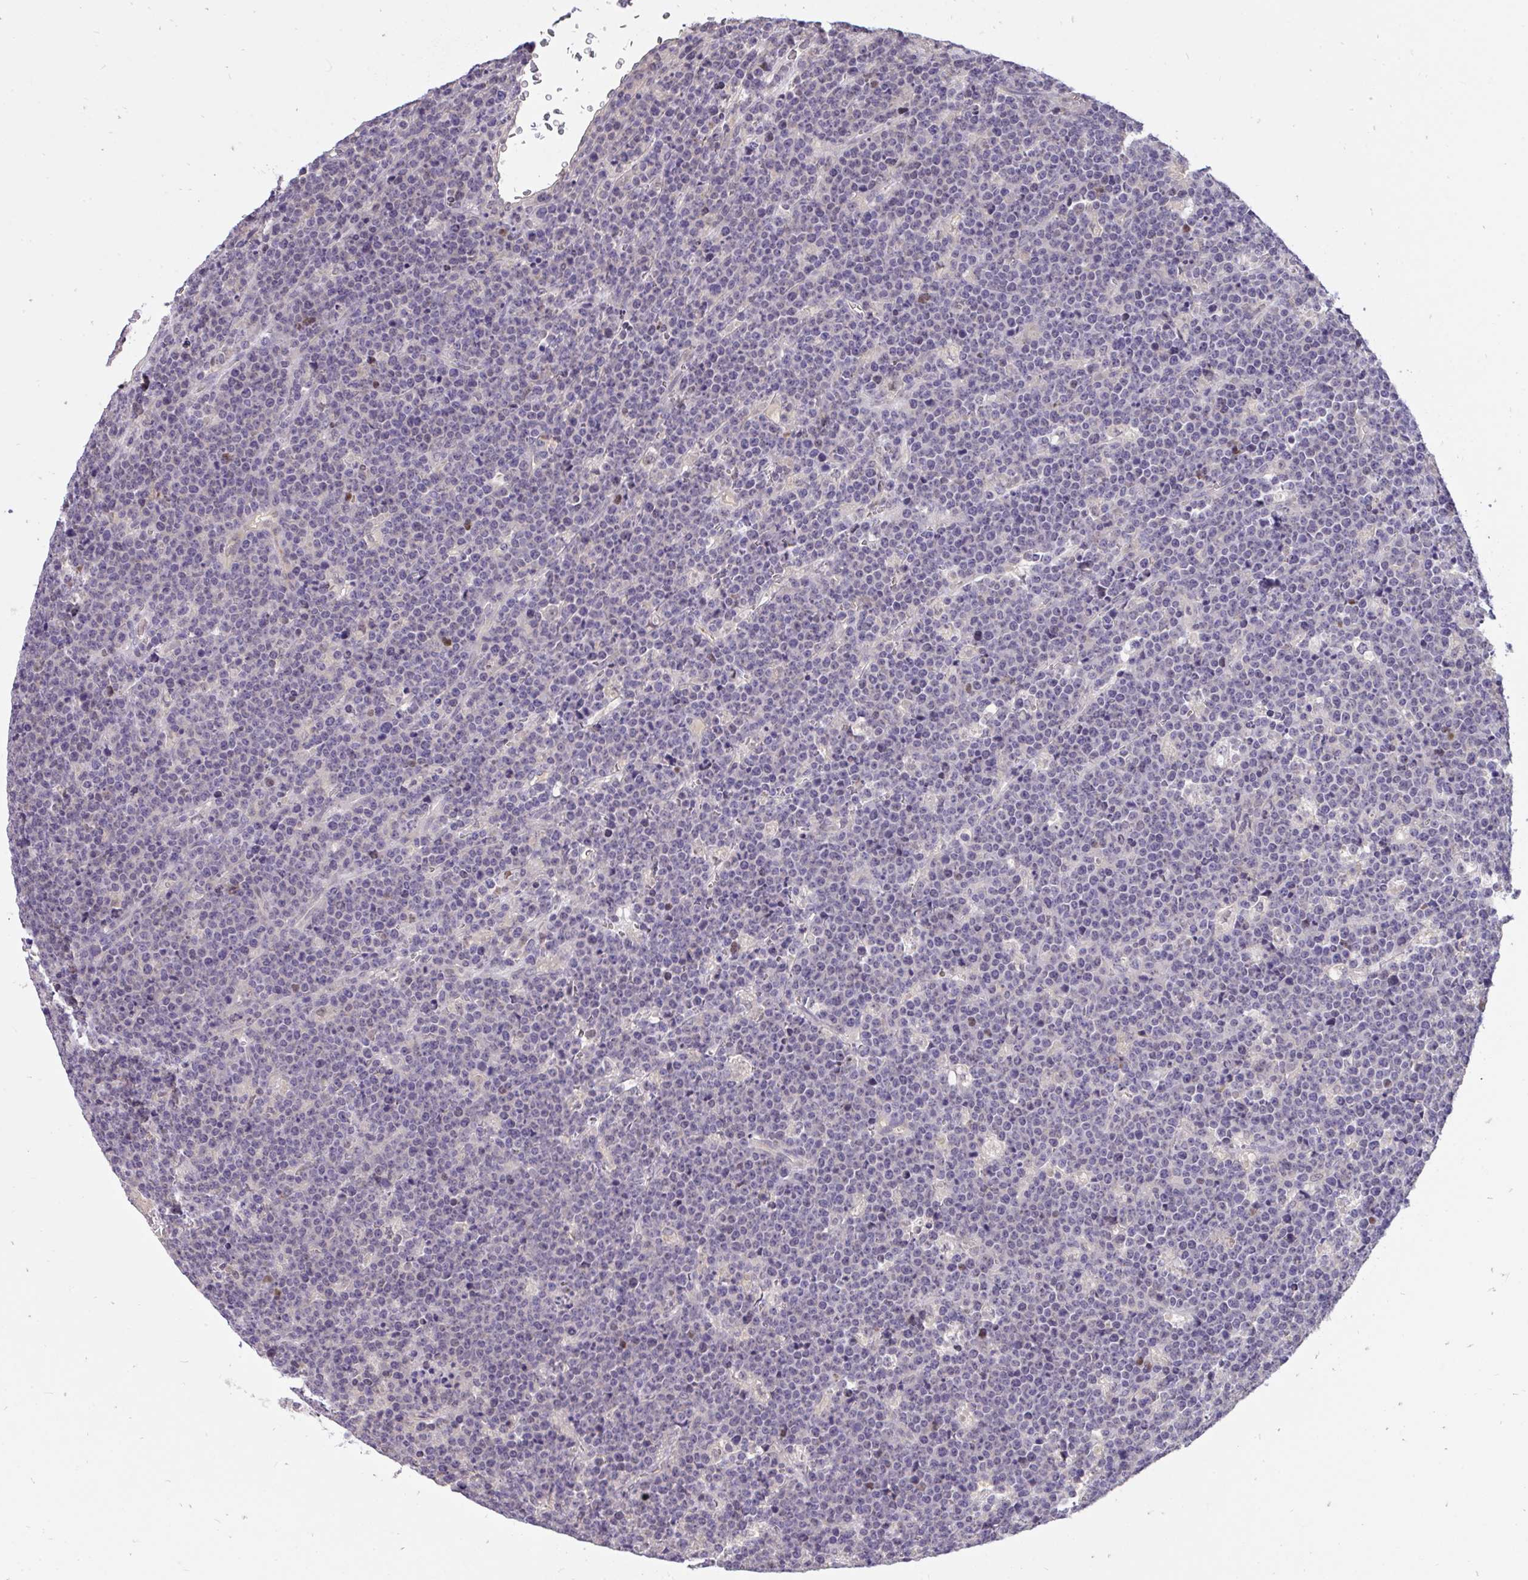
{"staining": {"intensity": "negative", "quantity": "none", "location": "none"}, "tissue": "lymphoma", "cell_type": "Tumor cells", "image_type": "cancer", "snomed": [{"axis": "morphology", "description": "Malignant lymphoma, non-Hodgkin's type, High grade"}, {"axis": "topography", "description": "Ovary"}], "caption": "Tumor cells show no significant expression in malignant lymphoma, non-Hodgkin's type (high-grade). (DAB immunohistochemistry (IHC) with hematoxylin counter stain).", "gene": "C19orf54", "patient": {"sex": "female", "age": 56}}